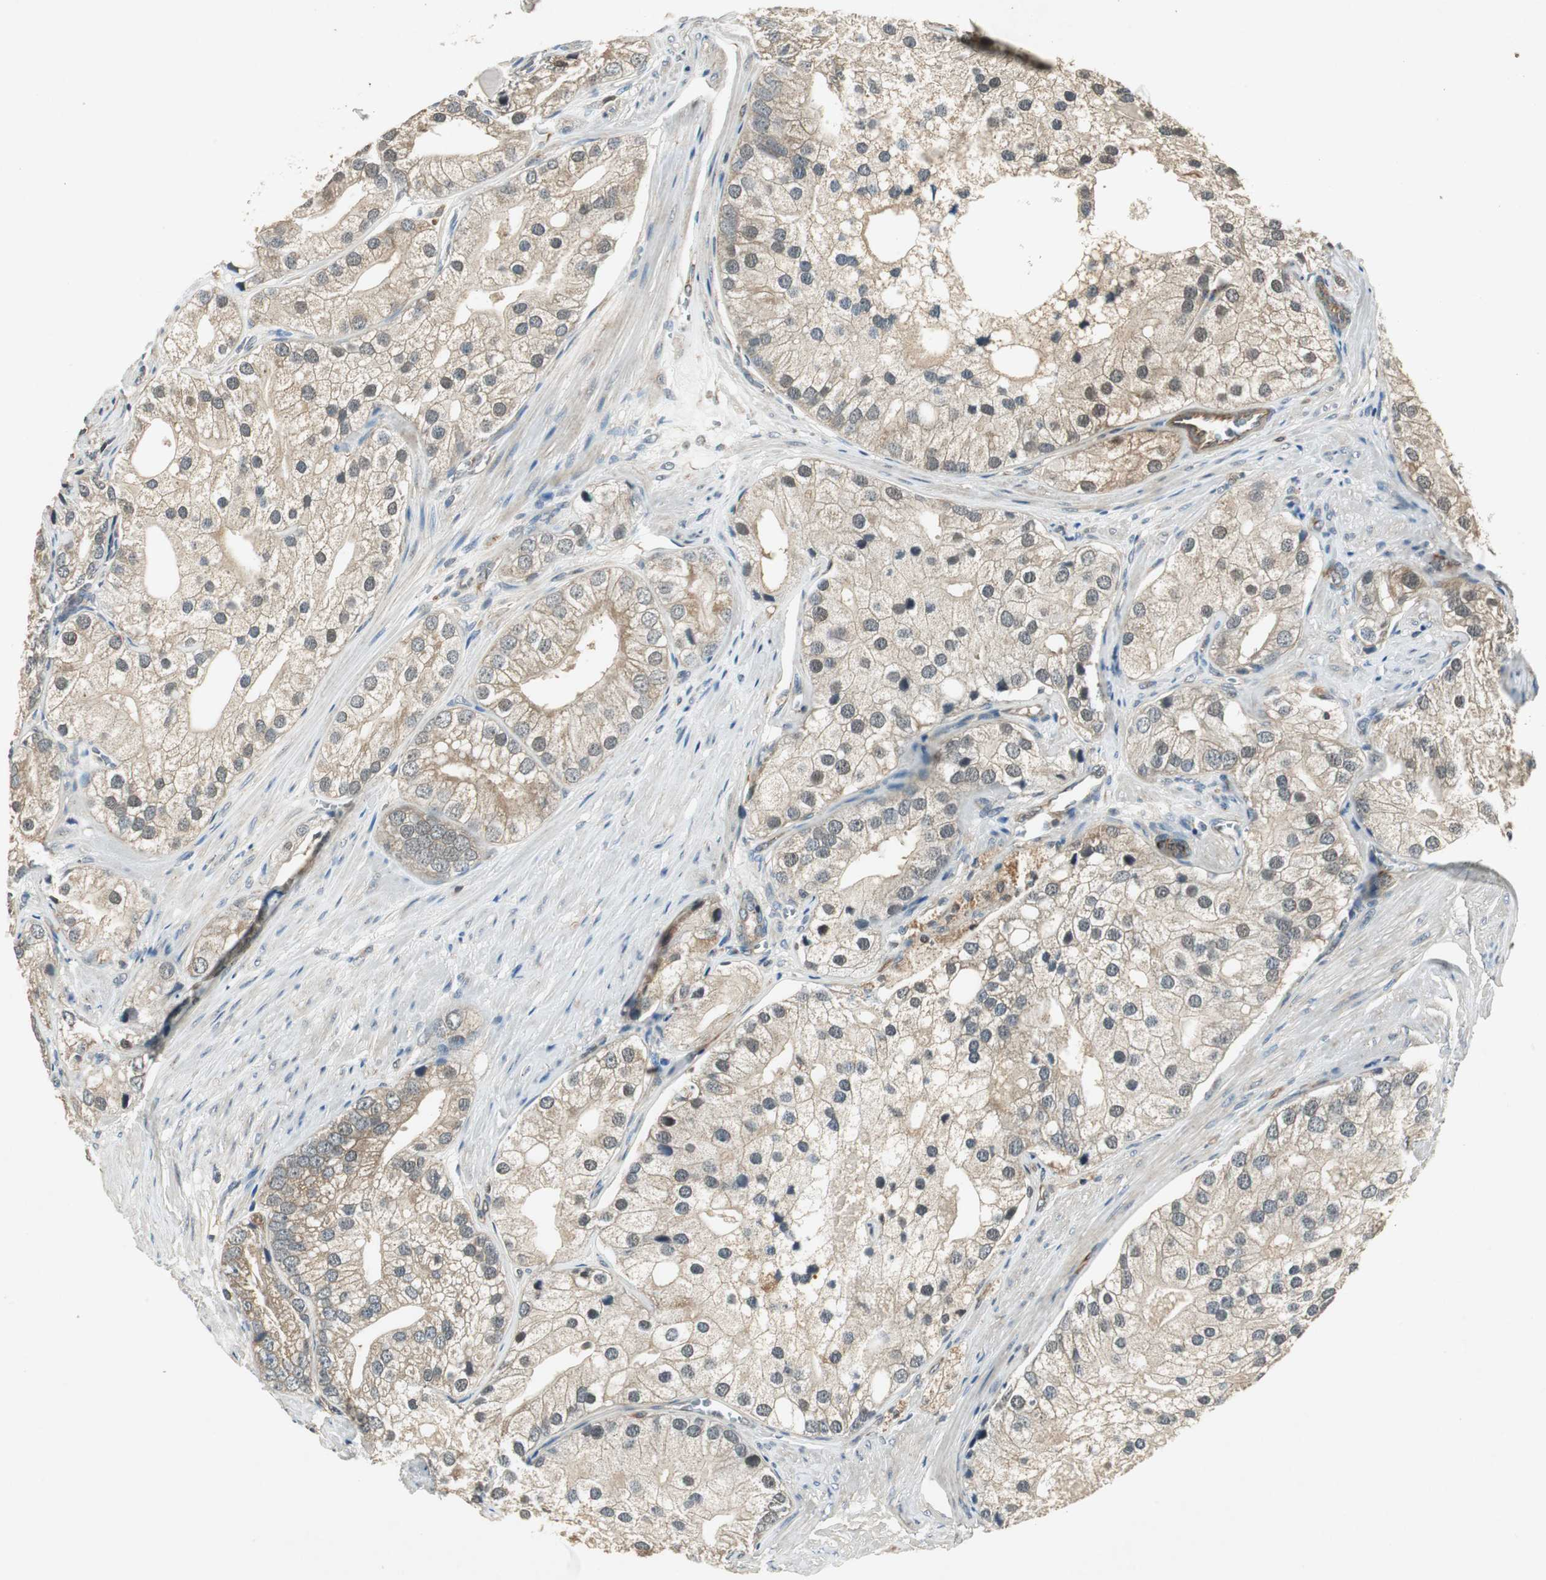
{"staining": {"intensity": "weak", "quantity": ">75%", "location": "cytoplasmic/membranous"}, "tissue": "prostate cancer", "cell_type": "Tumor cells", "image_type": "cancer", "snomed": [{"axis": "morphology", "description": "Adenocarcinoma, Low grade"}, {"axis": "topography", "description": "Prostate"}], "caption": "Low-grade adenocarcinoma (prostate) stained for a protein displays weak cytoplasmic/membranous positivity in tumor cells.", "gene": "PSMB4", "patient": {"sex": "male", "age": 69}}